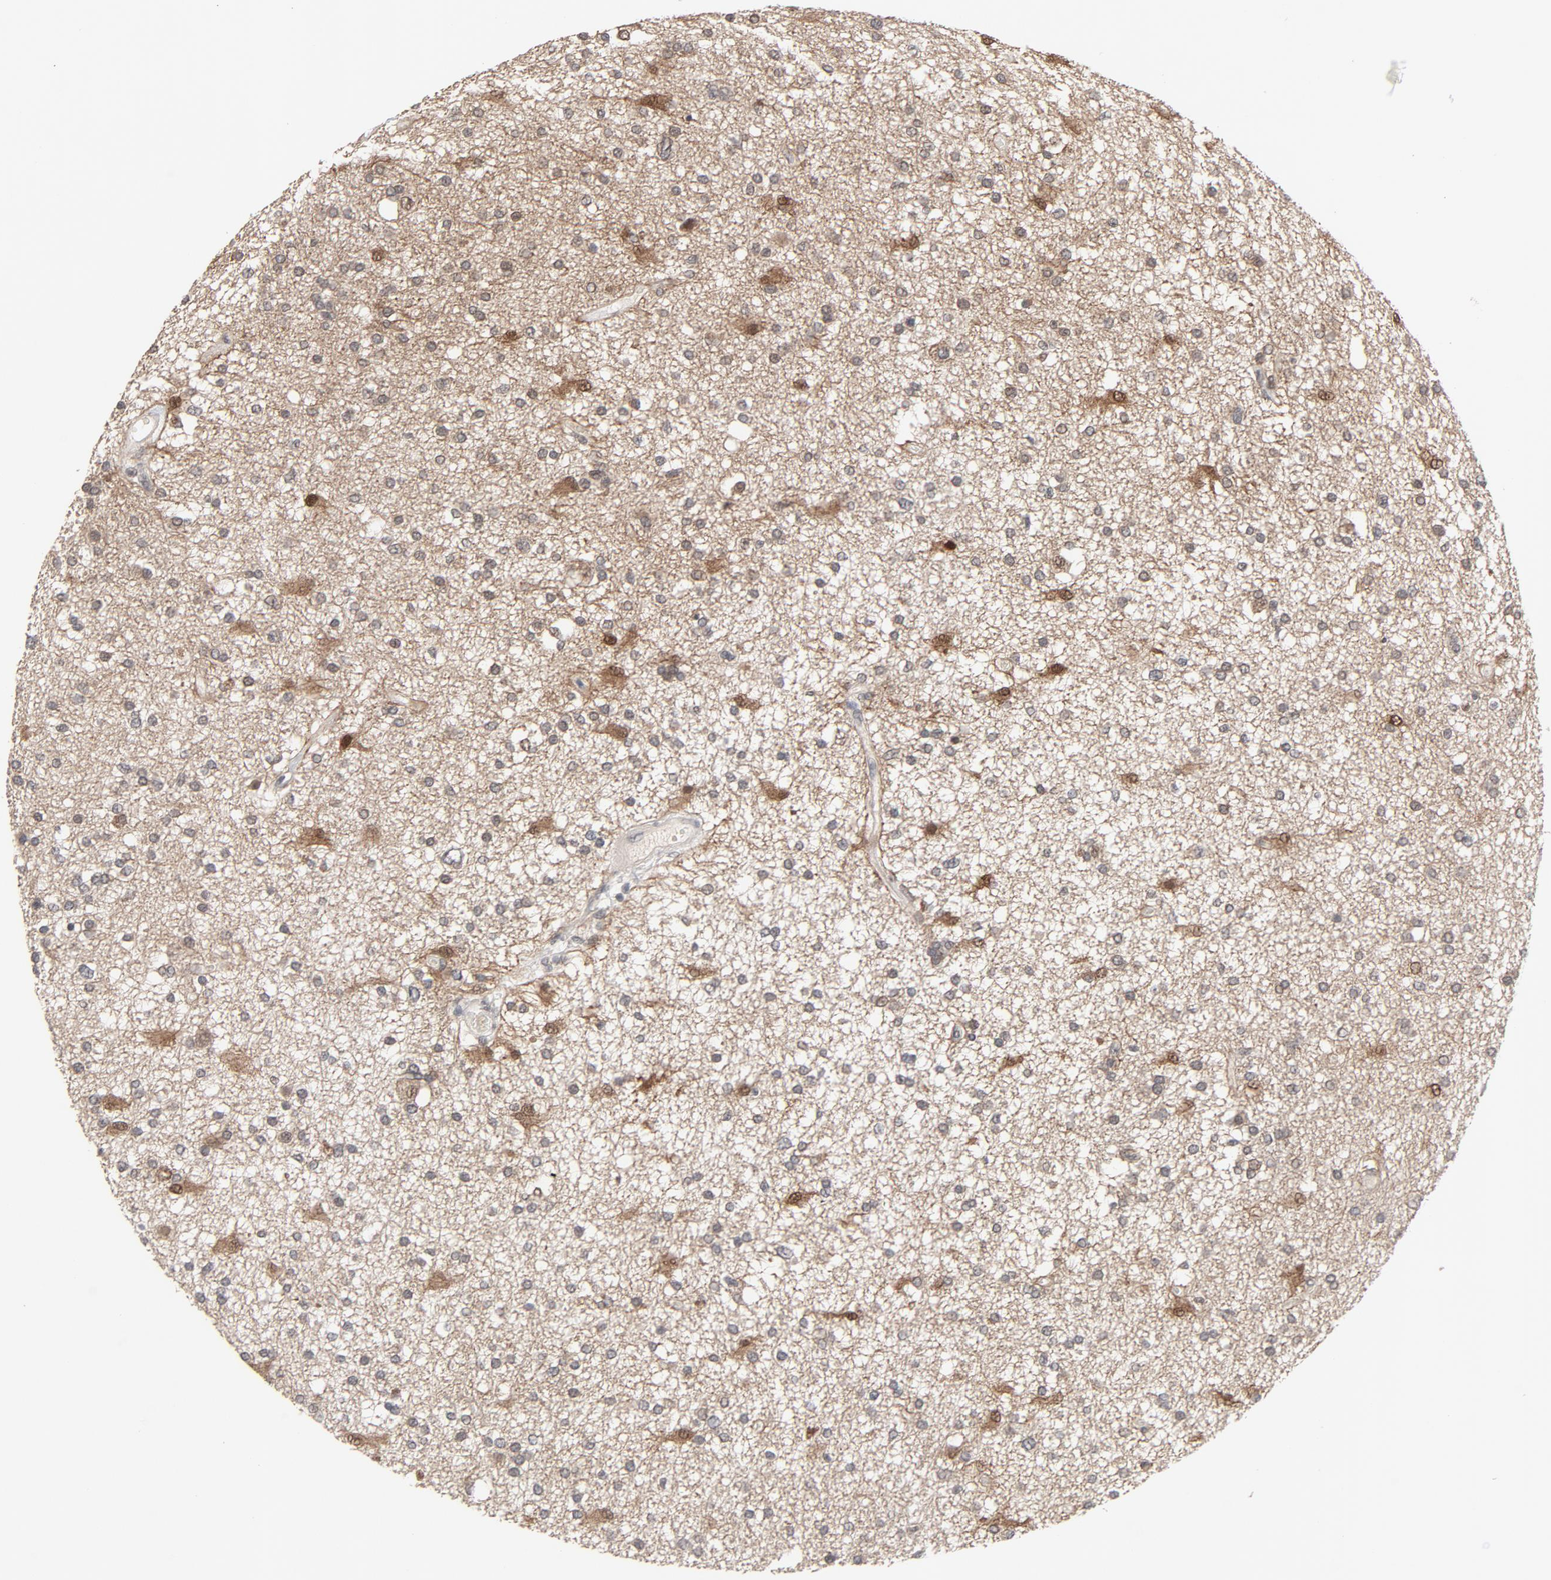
{"staining": {"intensity": "moderate", "quantity": ">75%", "location": "cytoplasmic/membranous,nuclear"}, "tissue": "glioma", "cell_type": "Tumor cells", "image_type": "cancer", "snomed": [{"axis": "morphology", "description": "Glioma, malignant, High grade"}, {"axis": "topography", "description": "Brain"}], "caption": "The histopathology image displays a brown stain indicating the presence of a protein in the cytoplasmic/membranous and nuclear of tumor cells in glioma.", "gene": "MT3", "patient": {"sex": "male", "age": 33}}